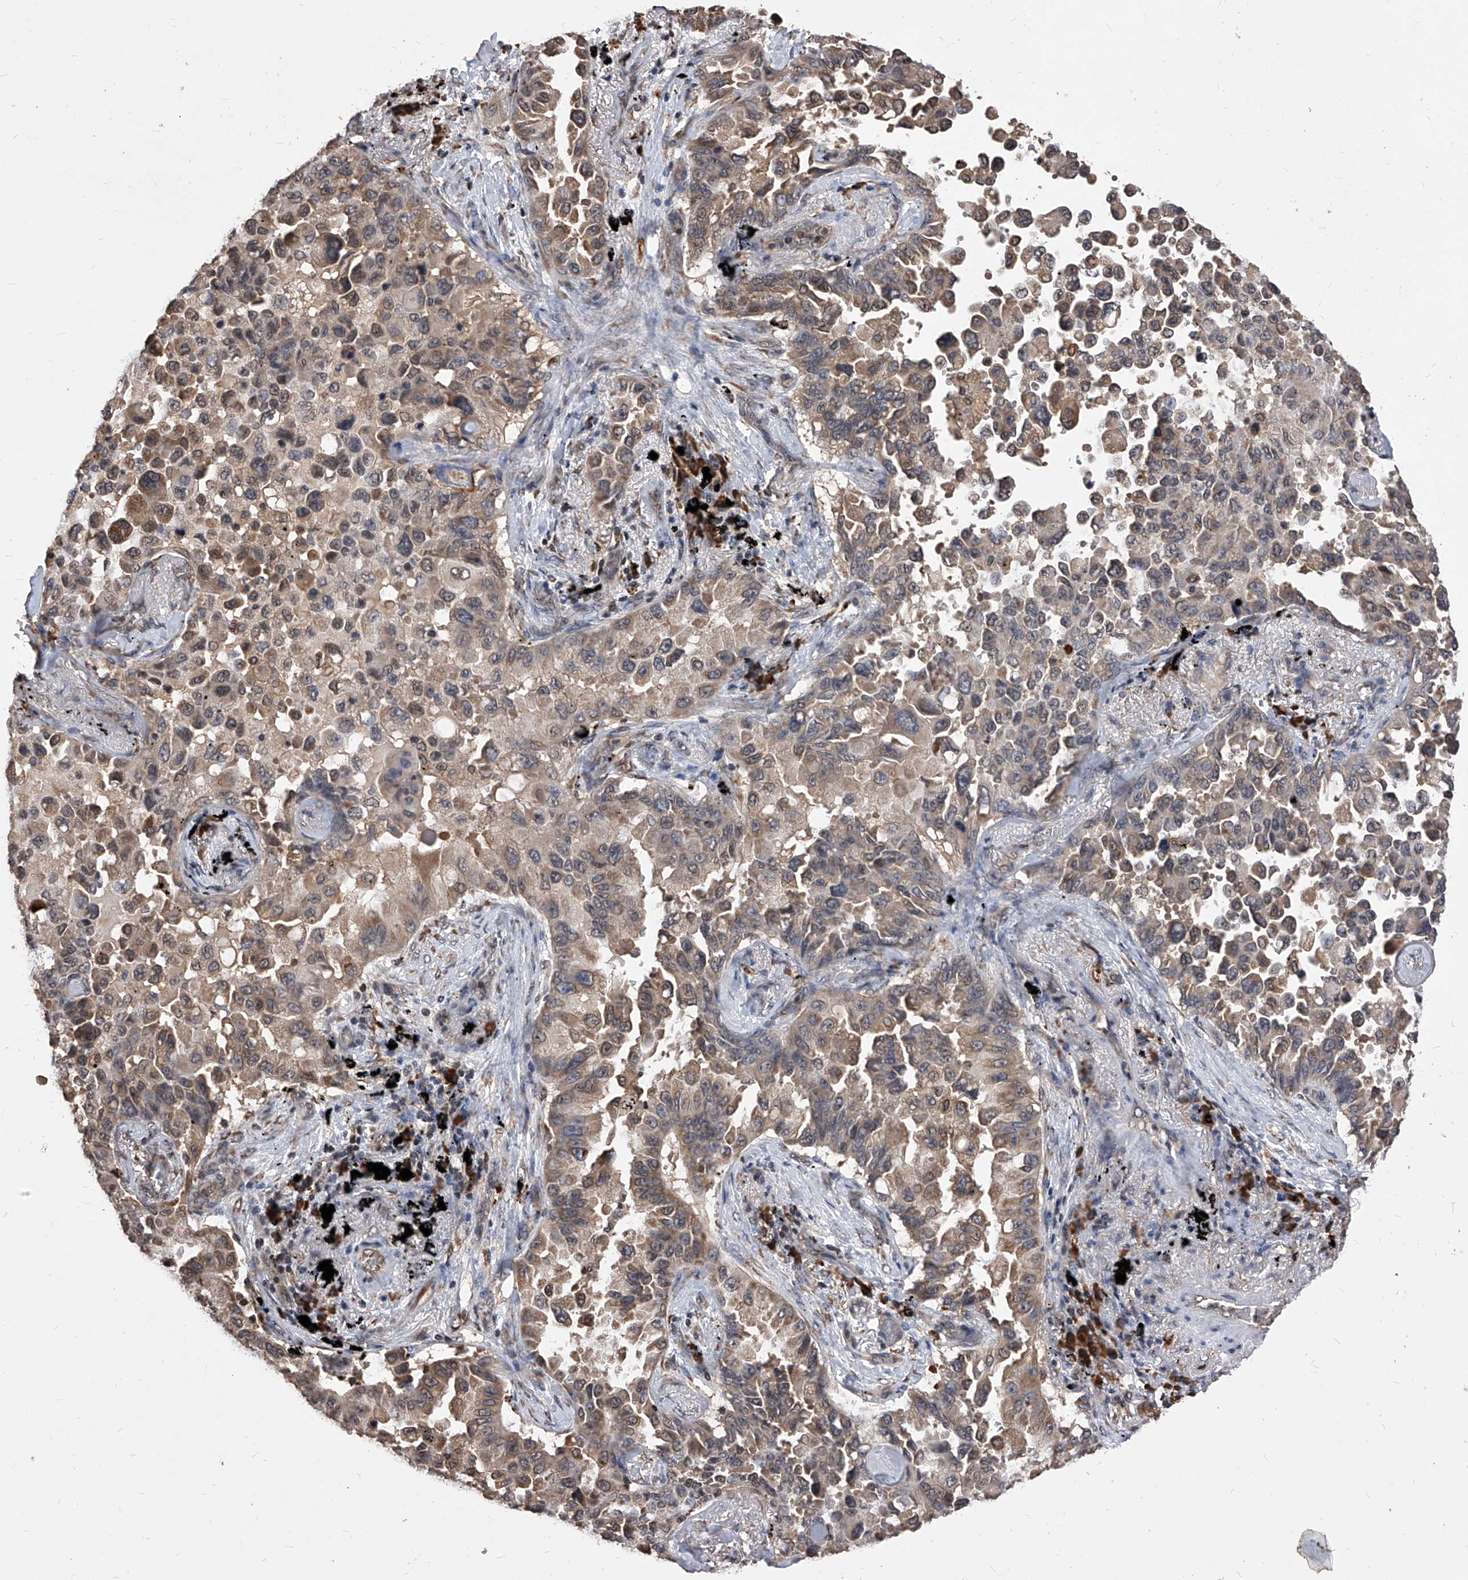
{"staining": {"intensity": "weak", "quantity": ">75%", "location": "cytoplasmic/membranous"}, "tissue": "lung cancer", "cell_type": "Tumor cells", "image_type": "cancer", "snomed": [{"axis": "morphology", "description": "Adenocarcinoma, NOS"}, {"axis": "topography", "description": "Lung"}], "caption": "A low amount of weak cytoplasmic/membranous staining is seen in about >75% of tumor cells in lung cancer (adenocarcinoma) tissue.", "gene": "ID1", "patient": {"sex": "female", "age": 67}}